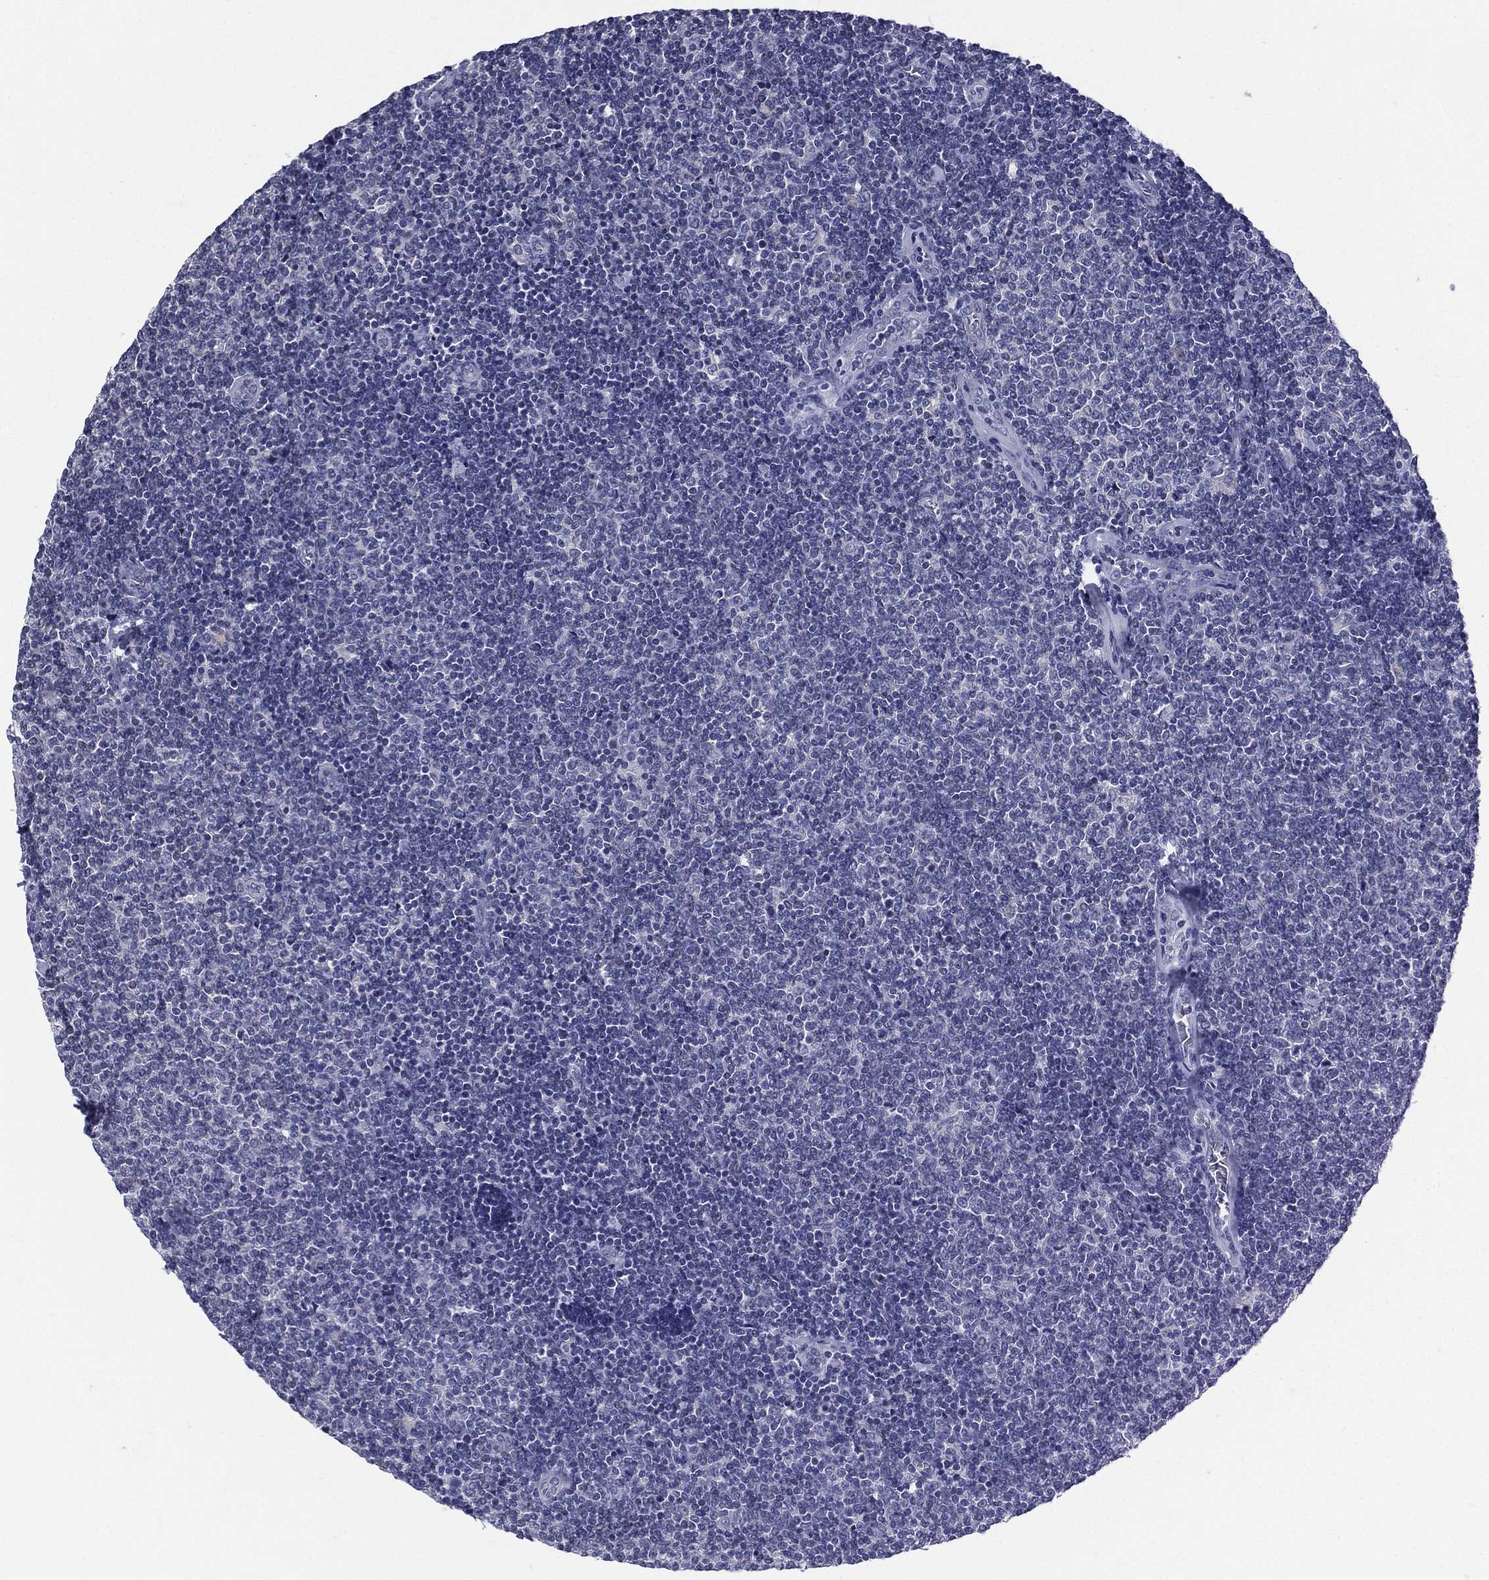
{"staining": {"intensity": "negative", "quantity": "none", "location": "none"}, "tissue": "lymphoma", "cell_type": "Tumor cells", "image_type": "cancer", "snomed": [{"axis": "morphology", "description": "Malignant lymphoma, non-Hodgkin's type, Low grade"}, {"axis": "topography", "description": "Lymph node"}], "caption": "The histopathology image displays no significant expression in tumor cells of malignant lymphoma, non-Hodgkin's type (low-grade).", "gene": "TGM1", "patient": {"sex": "male", "age": 52}}